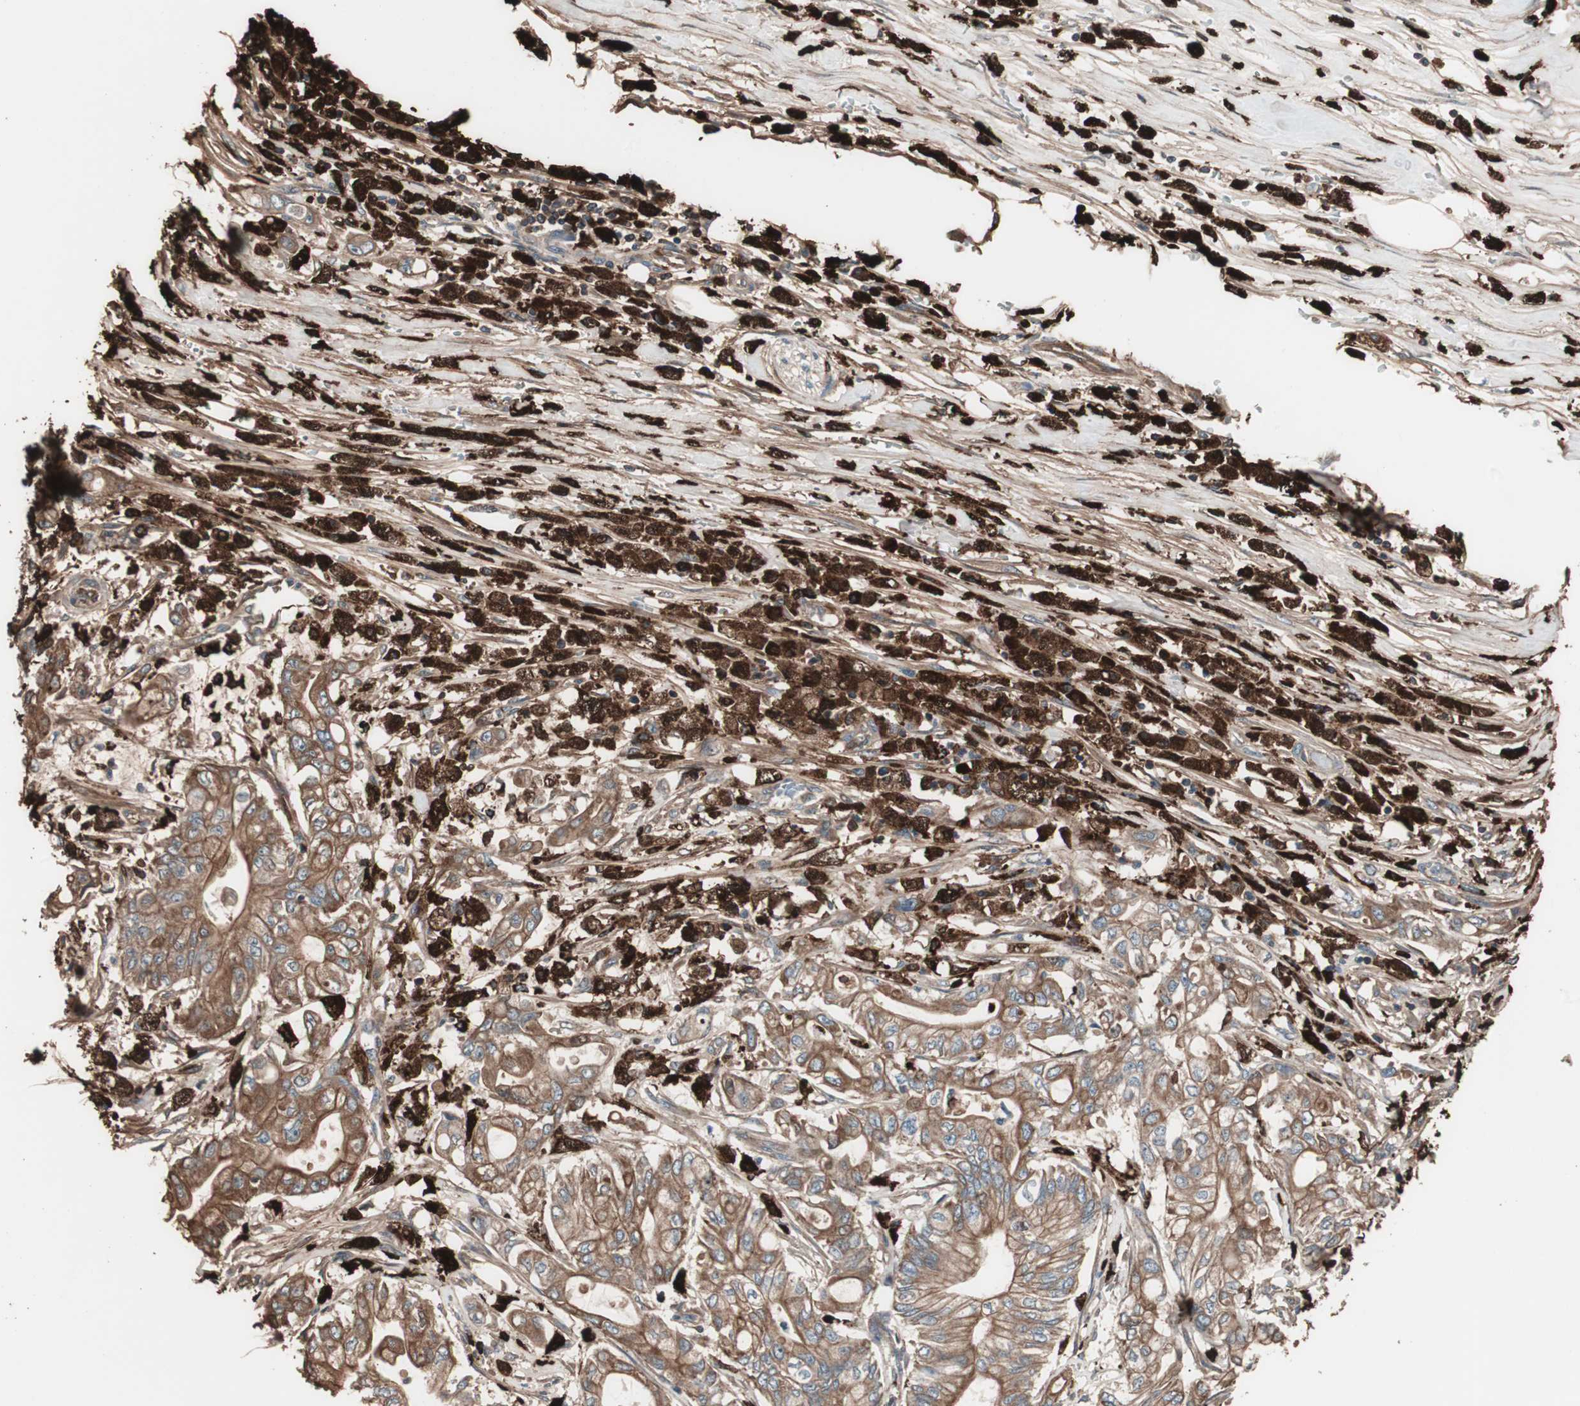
{"staining": {"intensity": "moderate", "quantity": ">75%", "location": "cytoplasmic/membranous"}, "tissue": "pancreatic cancer", "cell_type": "Tumor cells", "image_type": "cancer", "snomed": [{"axis": "morphology", "description": "Adenocarcinoma, NOS"}, {"axis": "topography", "description": "Pancreas"}], "caption": "Human pancreatic cancer (adenocarcinoma) stained with a protein marker demonstrates moderate staining in tumor cells.", "gene": "CCT3", "patient": {"sex": "male", "age": 70}}